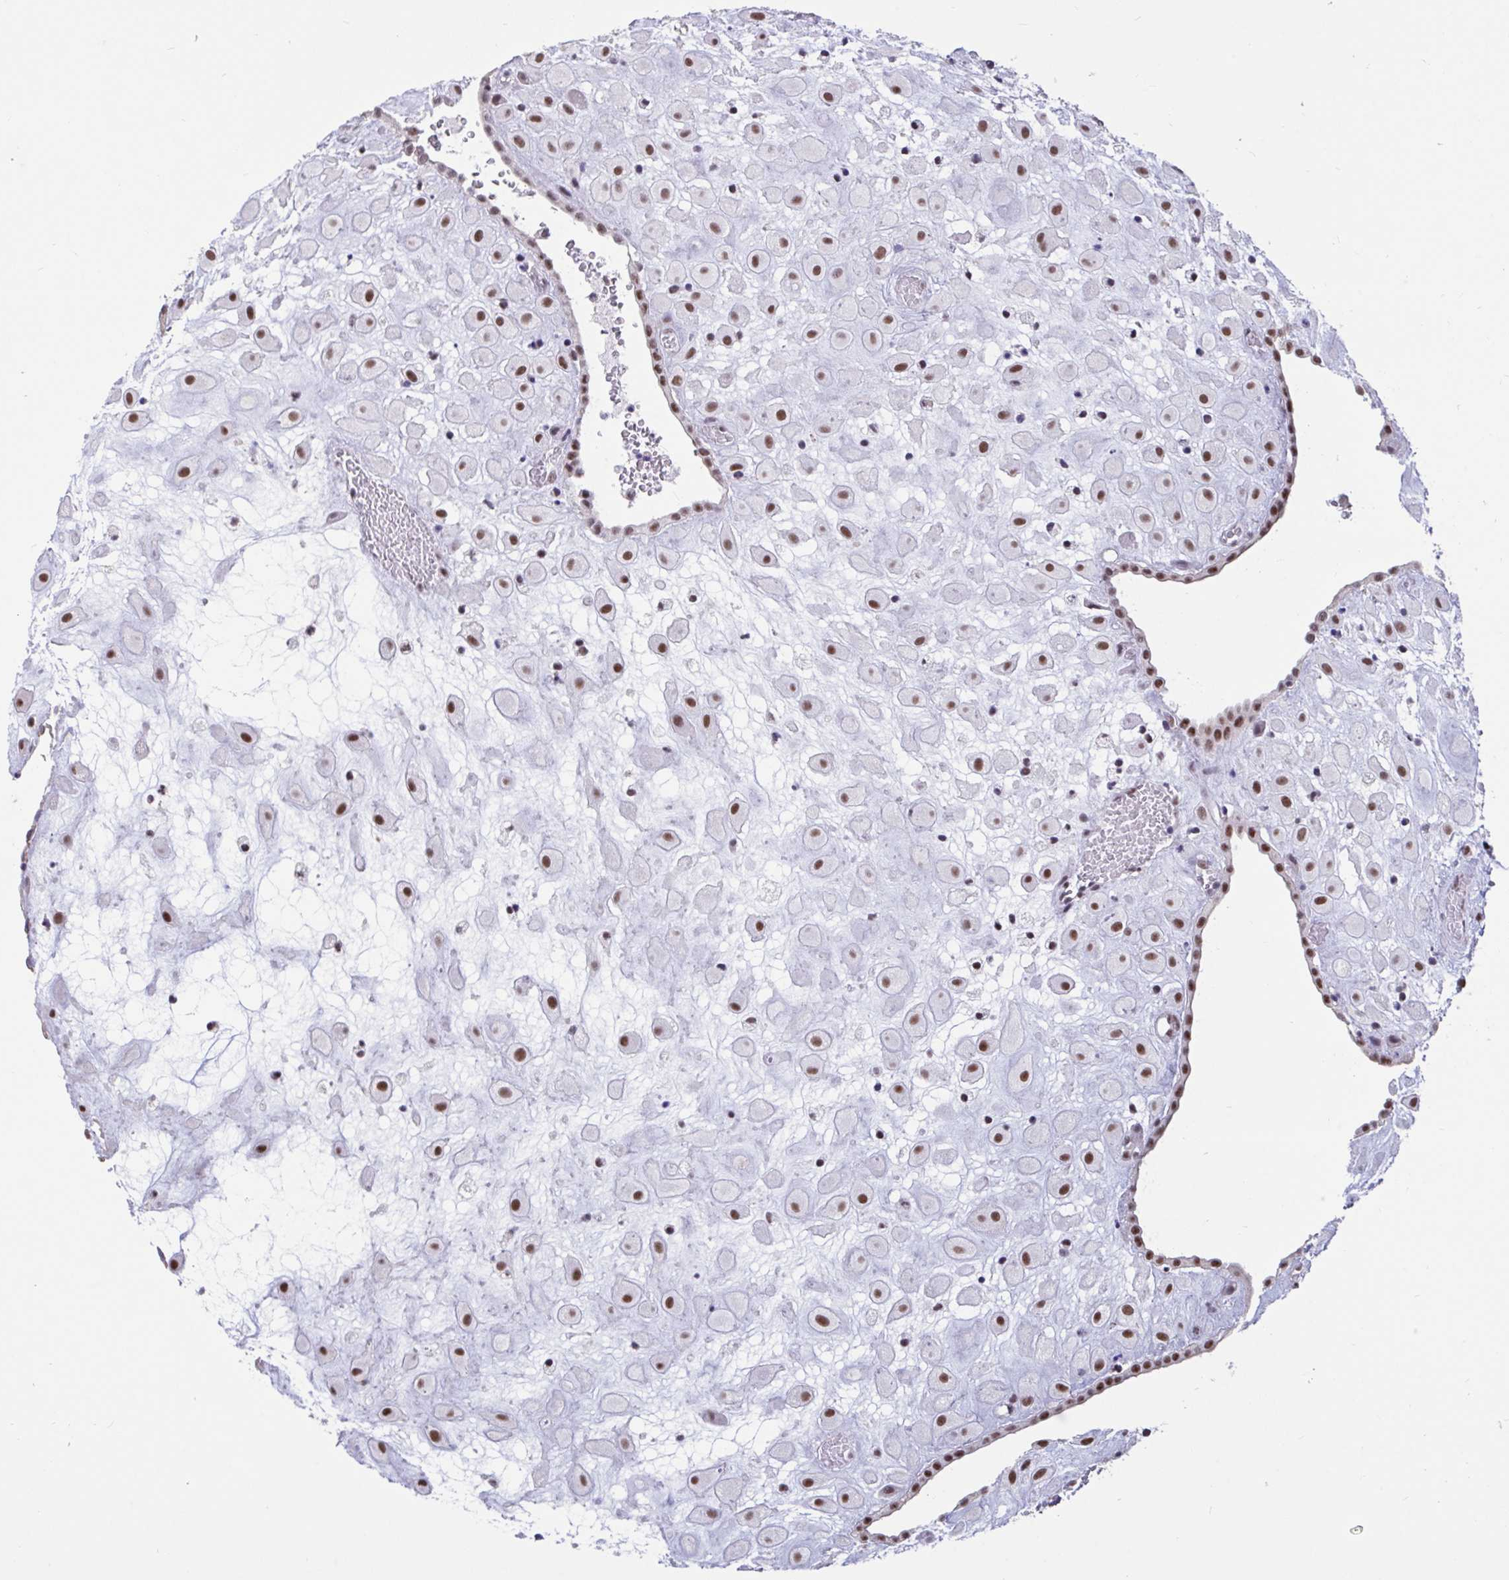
{"staining": {"intensity": "moderate", "quantity": ">75%", "location": "nuclear"}, "tissue": "placenta", "cell_type": "Decidual cells", "image_type": "normal", "snomed": [{"axis": "morphology", "description": "Normal tissue, NOS"}, {"axis": "topography", "description": "Placenta"}], "caption": "An image of placenta stained for a protein exhibits moderate nuclear brown staining in decidual cells. (DAB (3,3'-diaminobenzidine) IHC with brightfield microscopy, high magnification).", "gene": "DDX39A", "patient": {"sex": "female", "age": 24}}